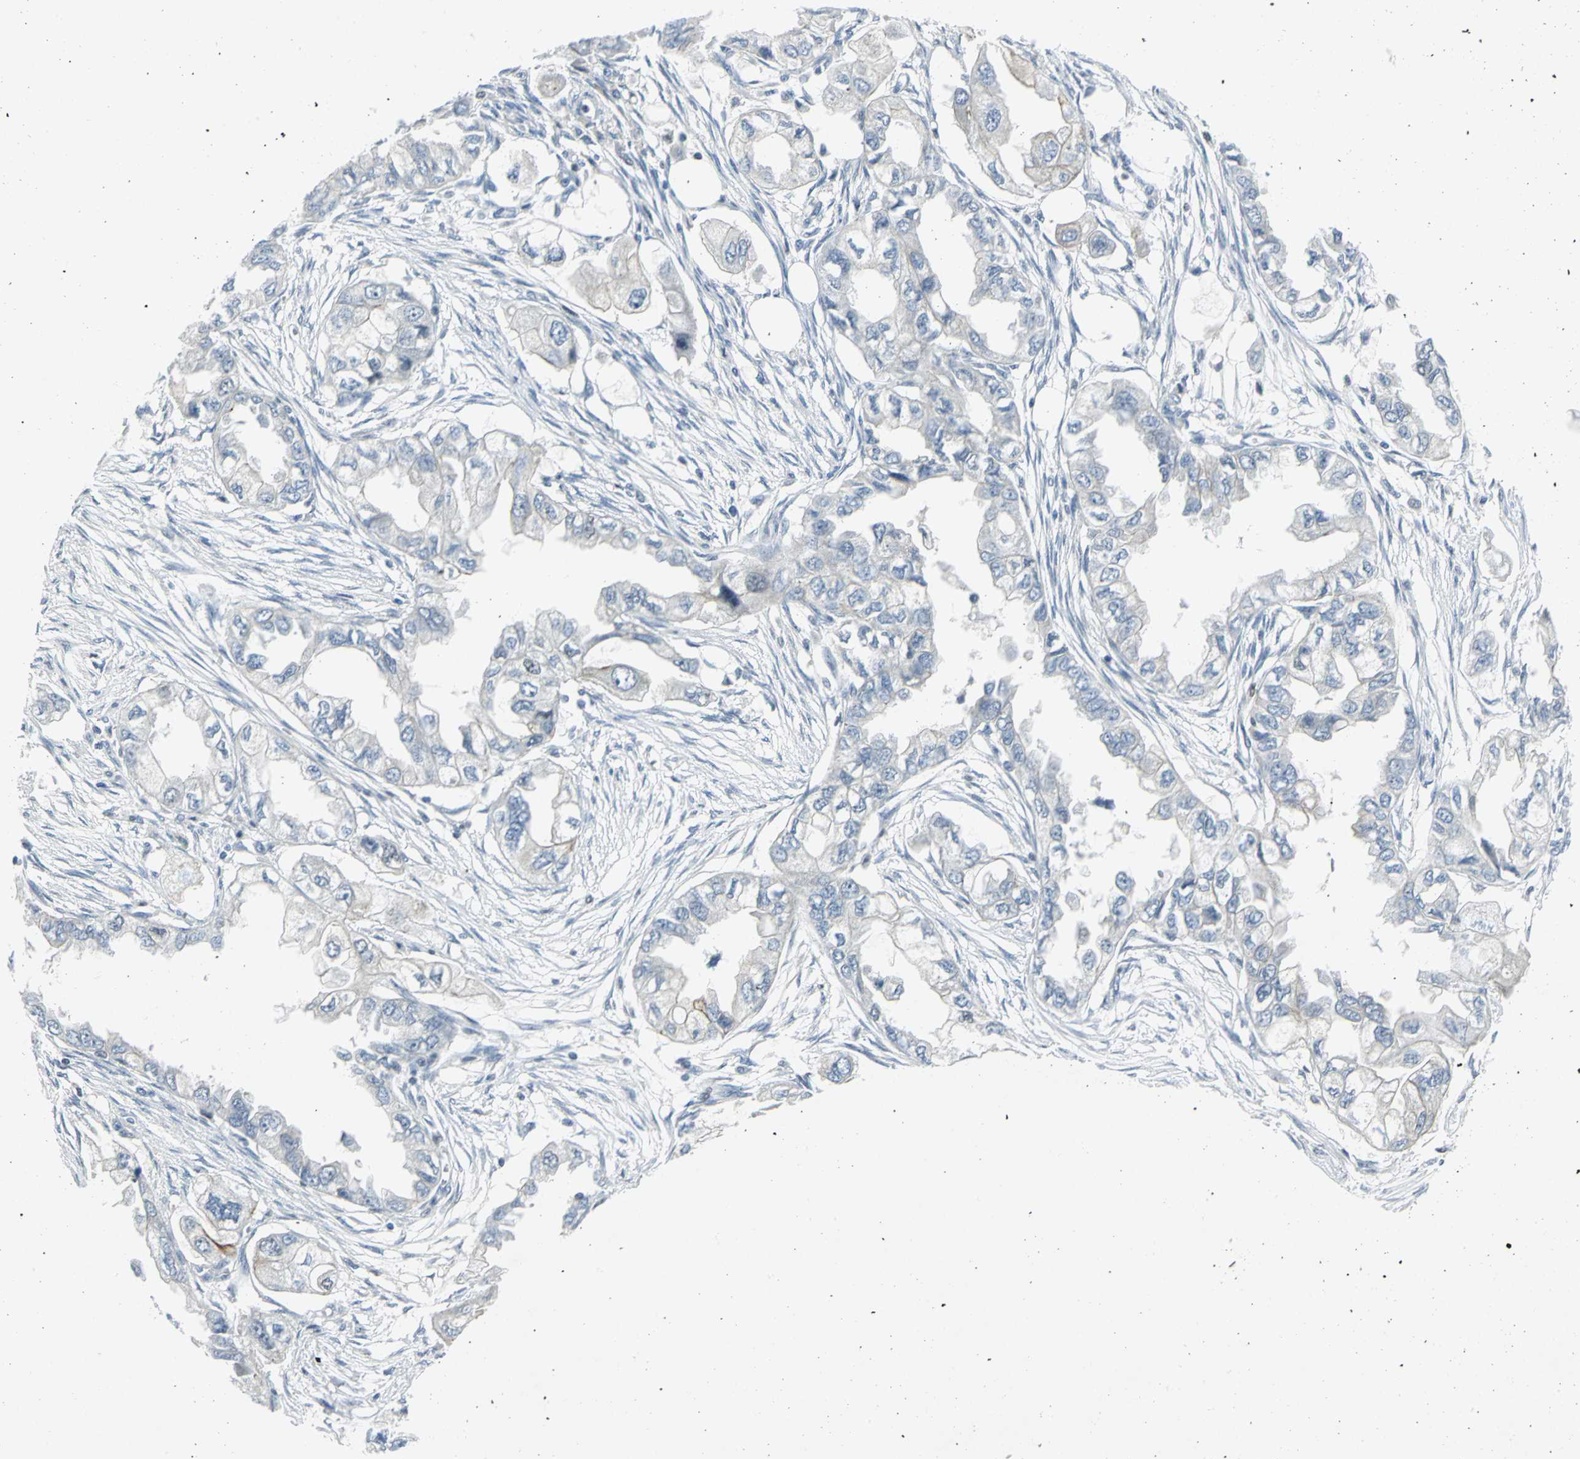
{"staining": {"intensity": "weak", "quantity": "<25%", "location": "cytoplasmic/membranous"}, "tissue": "endometrial cancer", "cell_type": "Tumor cells", "image_type": "cancer", "snomed": [{"axis": "morphology", "description": "Adenocarcinoma, NOS"}, {"axis": "topography", "description": "Endometrium"}], "caption": "IHC photomicrograph of neoplastic tissue: human endometrial adenocarcinoma stained with DAB (3,3'-diaminobenzidine) reveals no significant protein staining in tumor cells.", "gene": "RPA1", "patient": {"sex": "female", "age": 67}}